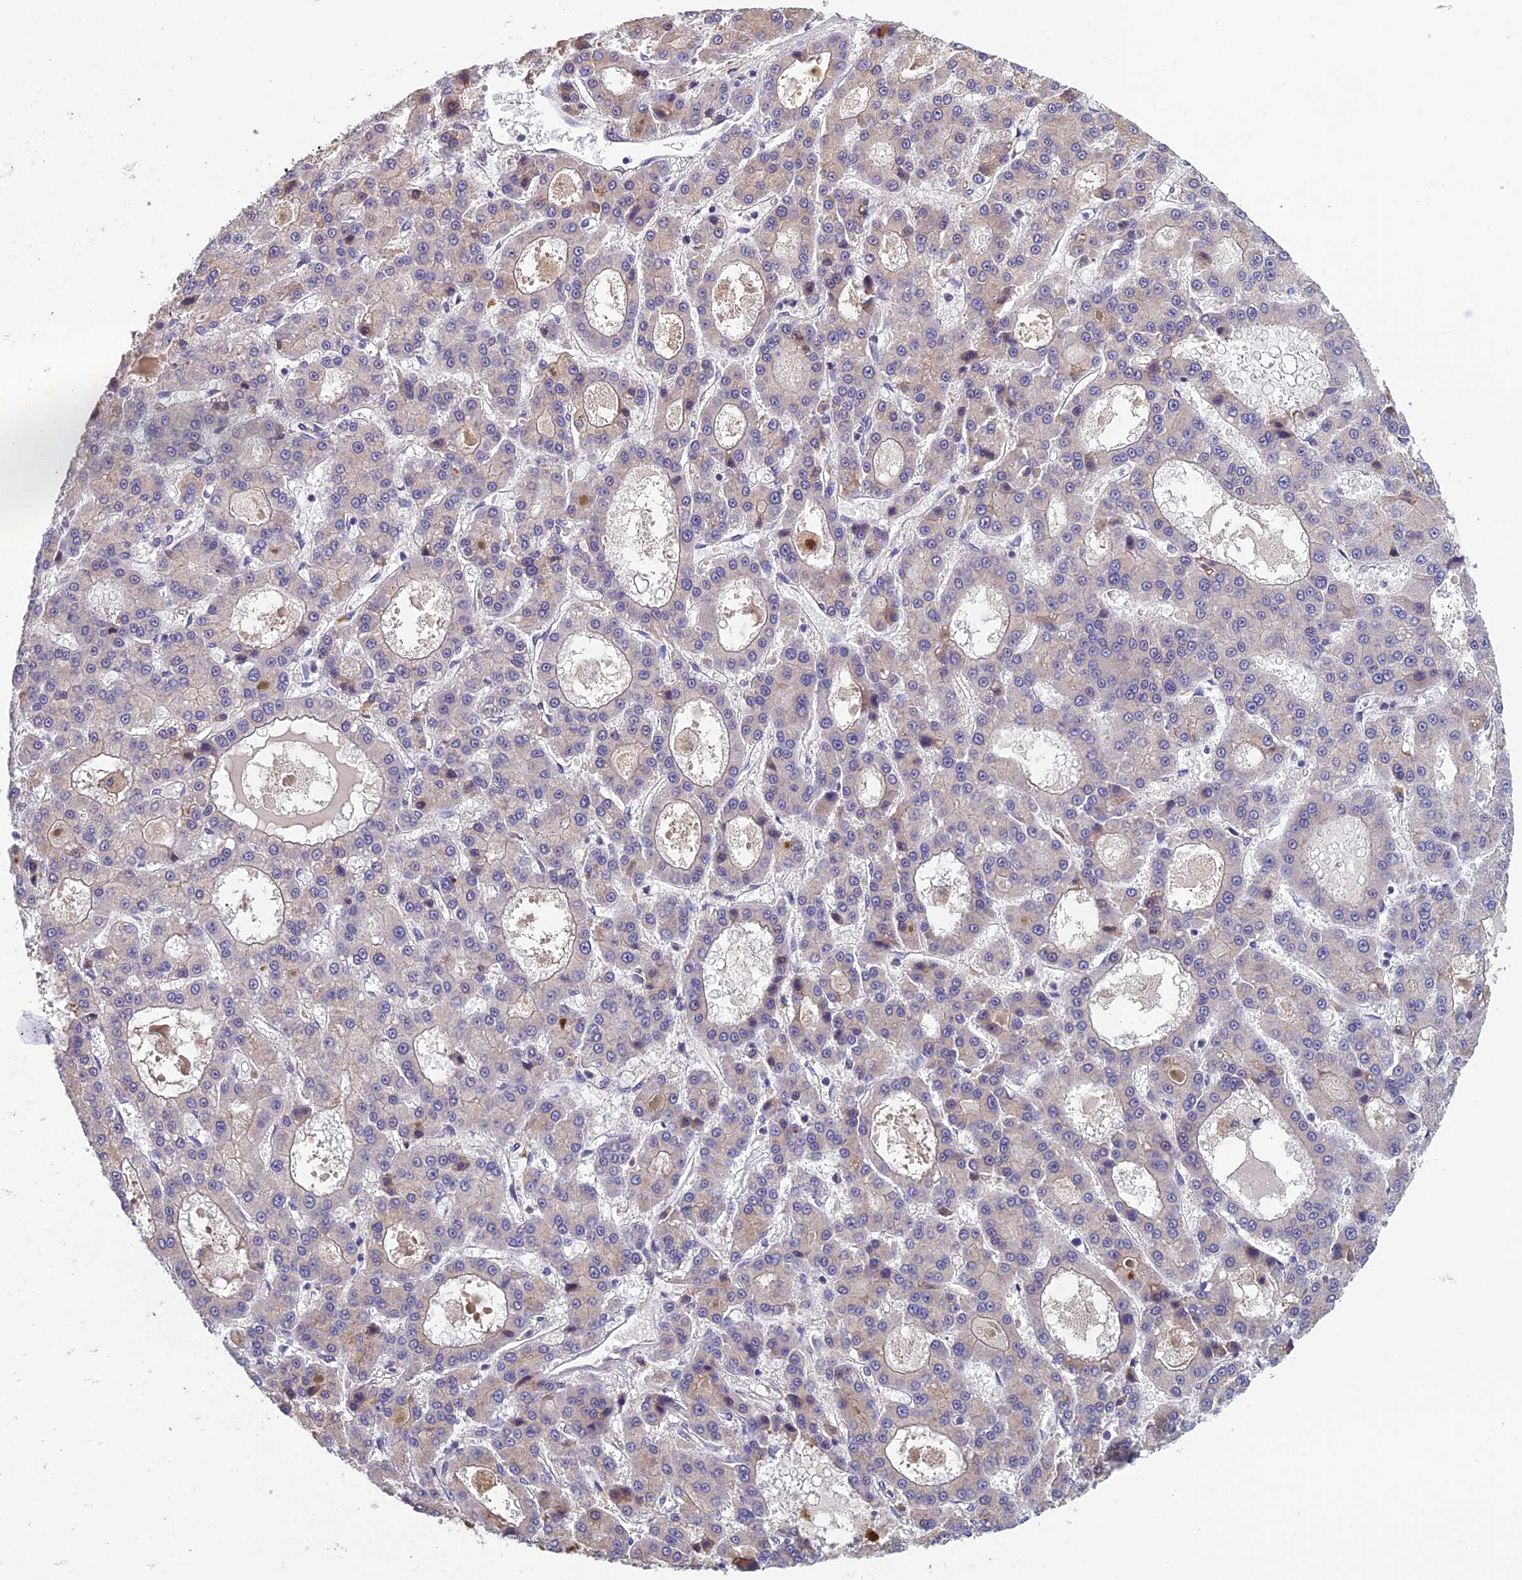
{"staining": {"intensity": "negative", "quantity": "none", "location": "none"}, "tissue": "liver cancer", "cell_type": "Tumor cells", "image_type": "cancer", "snomed": [{"axis": "morphology", "description": "Carcinoma, Hepatocellular, NOS"}, {"axis": "topography", "description": "Liver"}], "caption": "Tumor cells show no significant positivity in liver cancer (hepatocellular carcinoma). Nuclei are stained in blue.", "gene": "HECA", "patient": {"sex": "male", "age": 70}}